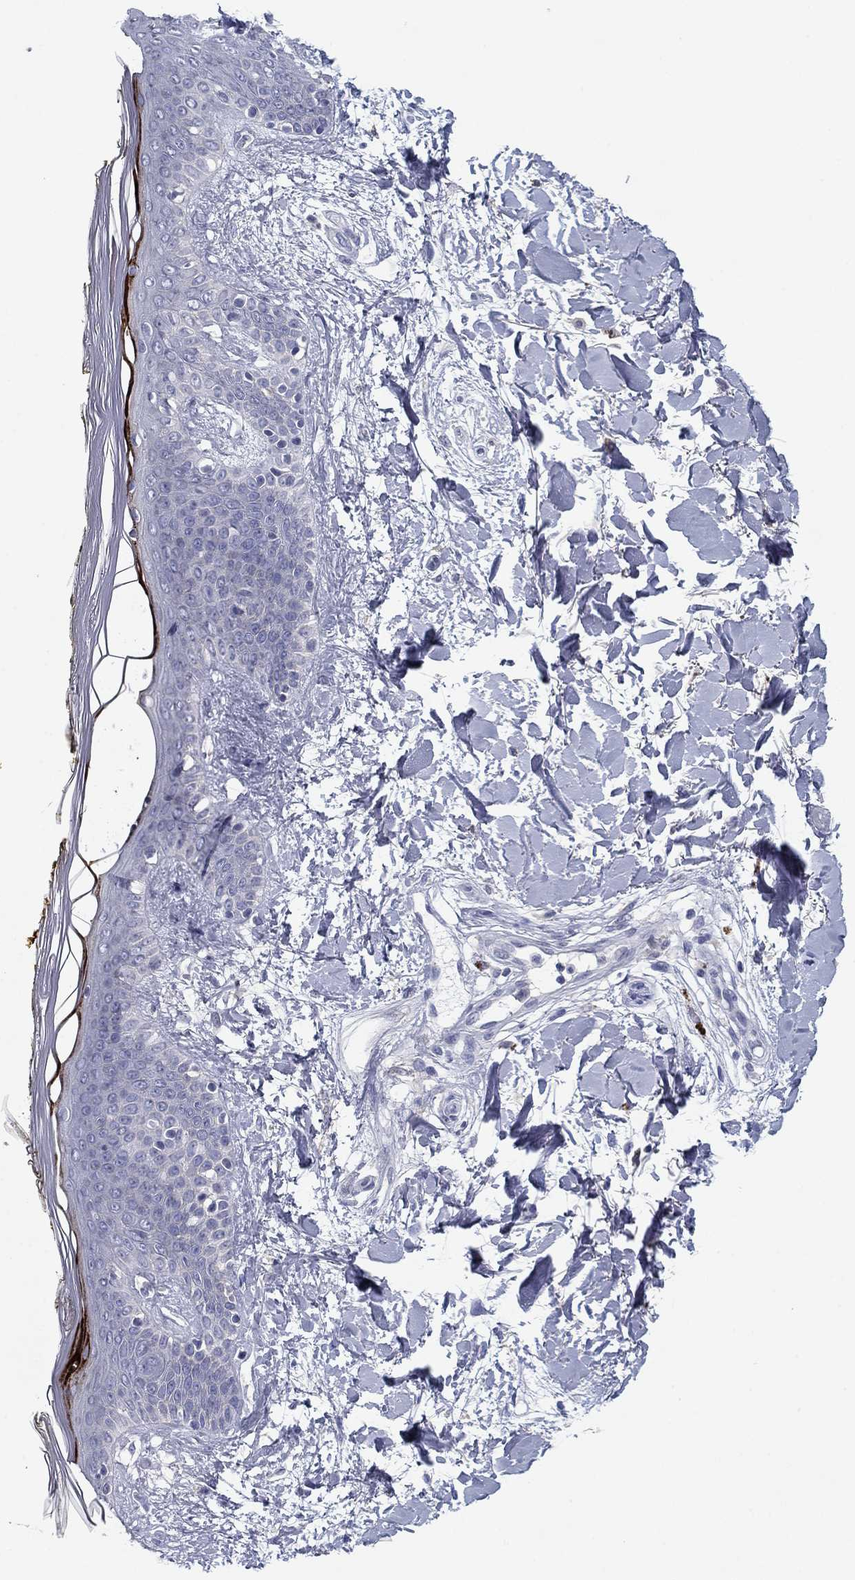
{"staining": {"intensity": "negative", "quantity": "none", "location": "none"}, "tissue": "skin", "cell_type": "Fibroblasts", "image_type": "normal", "snomed": [{"axis": "morphology", "description": "Normal tissue, NOS"}, {"axis": "topography", "description": "Skin"}], "caption": "DAB (3,3'-diaminobenzidine) immunohistochemical staining of benign human skin exhibits no significant expression in fibroblasts.", "gene": "CNTNAP4", "patient": {"sex": "female", "age": 34}}